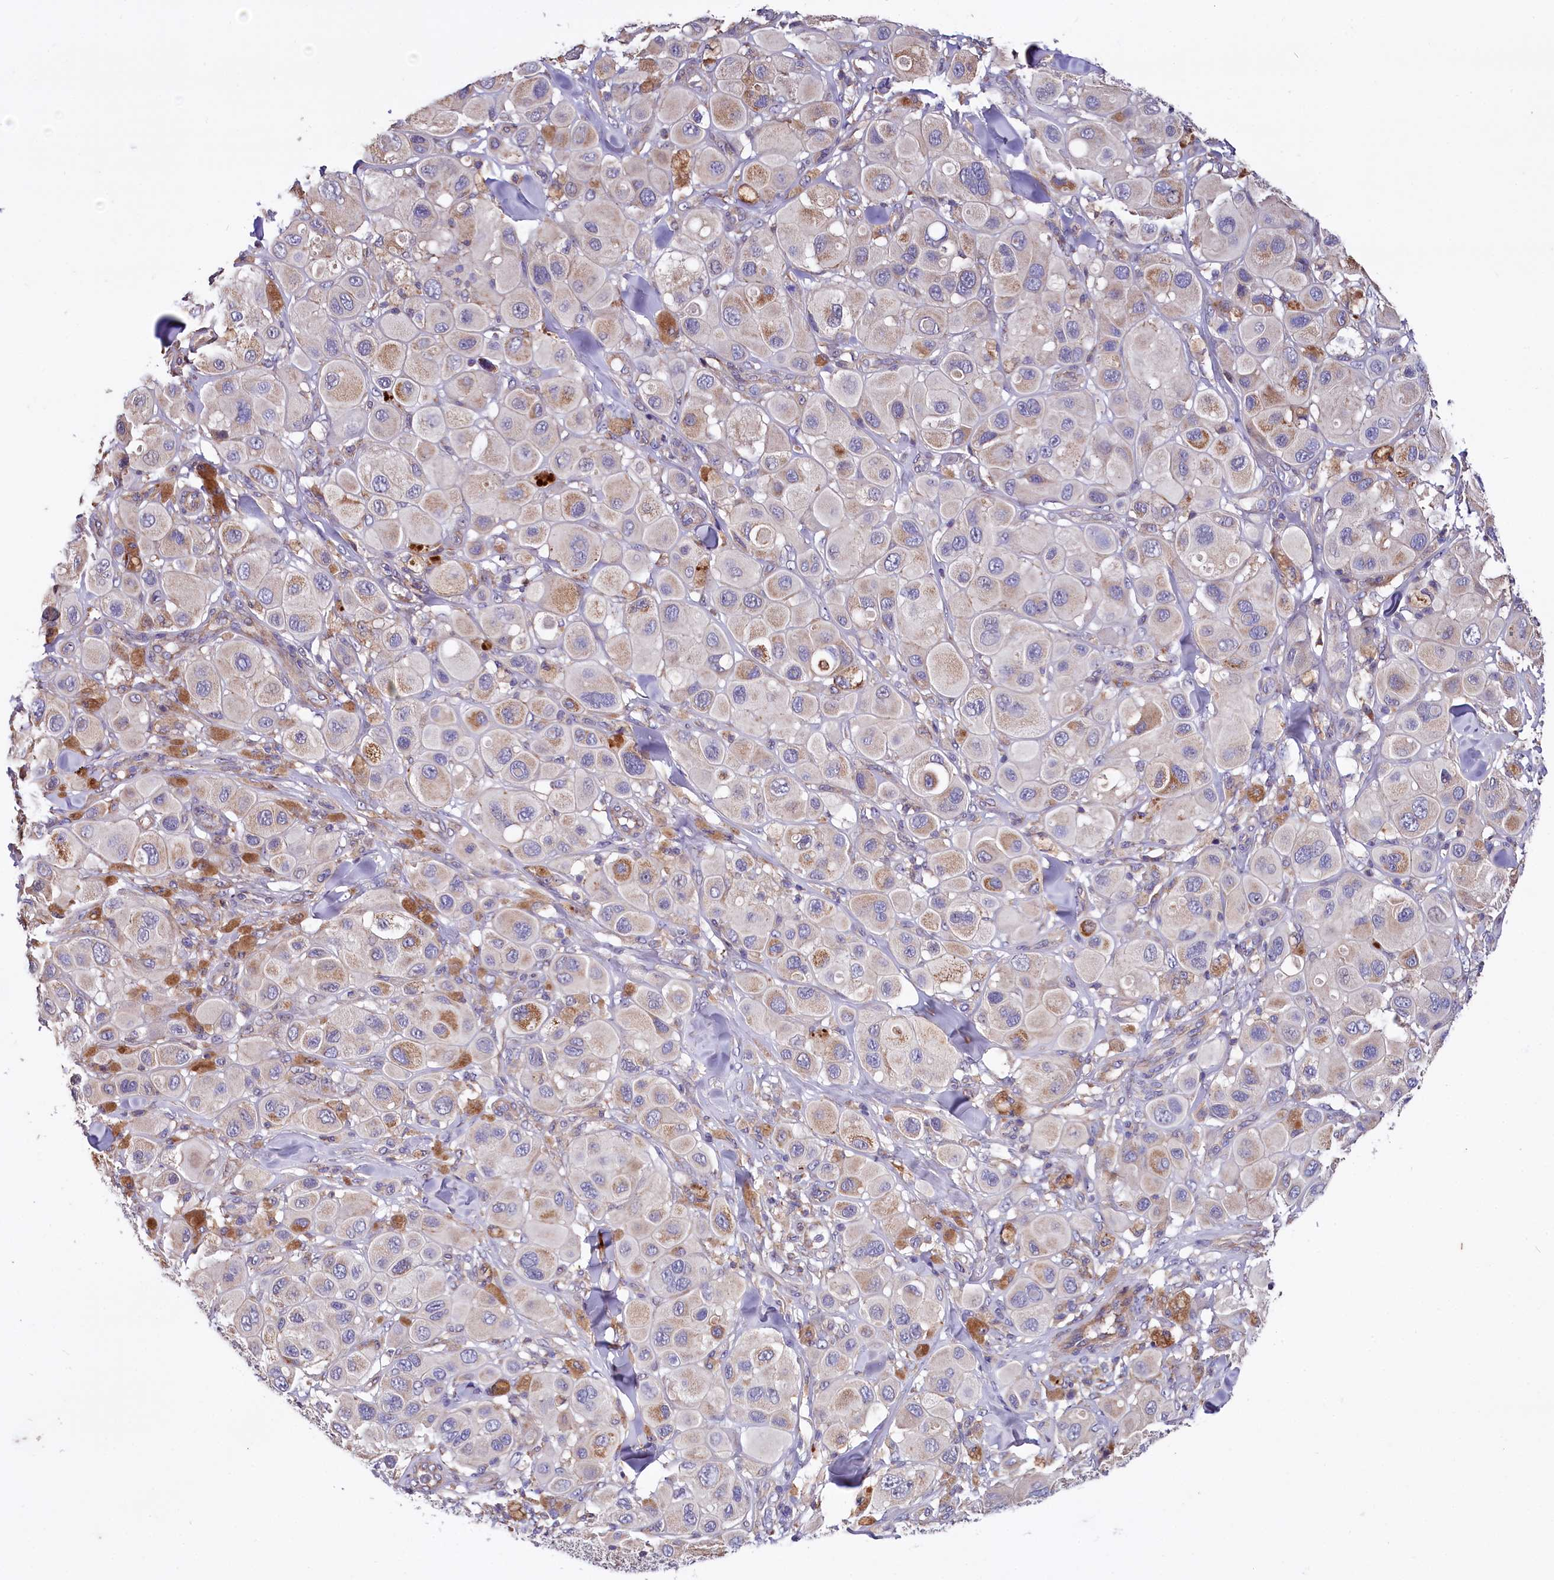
{"staining": {"intensity": "moderate", "quantity": "<25%", "location": "cytoplasmic/membranous"}, "tissue": "melanoma", "cell_type": "Tumor cells", "image_type": "cancer", "snomed": [{"axis": "morphology", "description": "Malignant melanoma, Metastatic site"}, {"axis": "topography", "description": "Skin"}], "caption": "Immunohistochemistry (DAB) staining of human malignant melanoma (metastatic site) shows moderate cytoplasmic/membranous protein staining in about <25% of tumor cells.", "gene": "RPUSD3", "patient": {"sex": "male", "age": 41}}